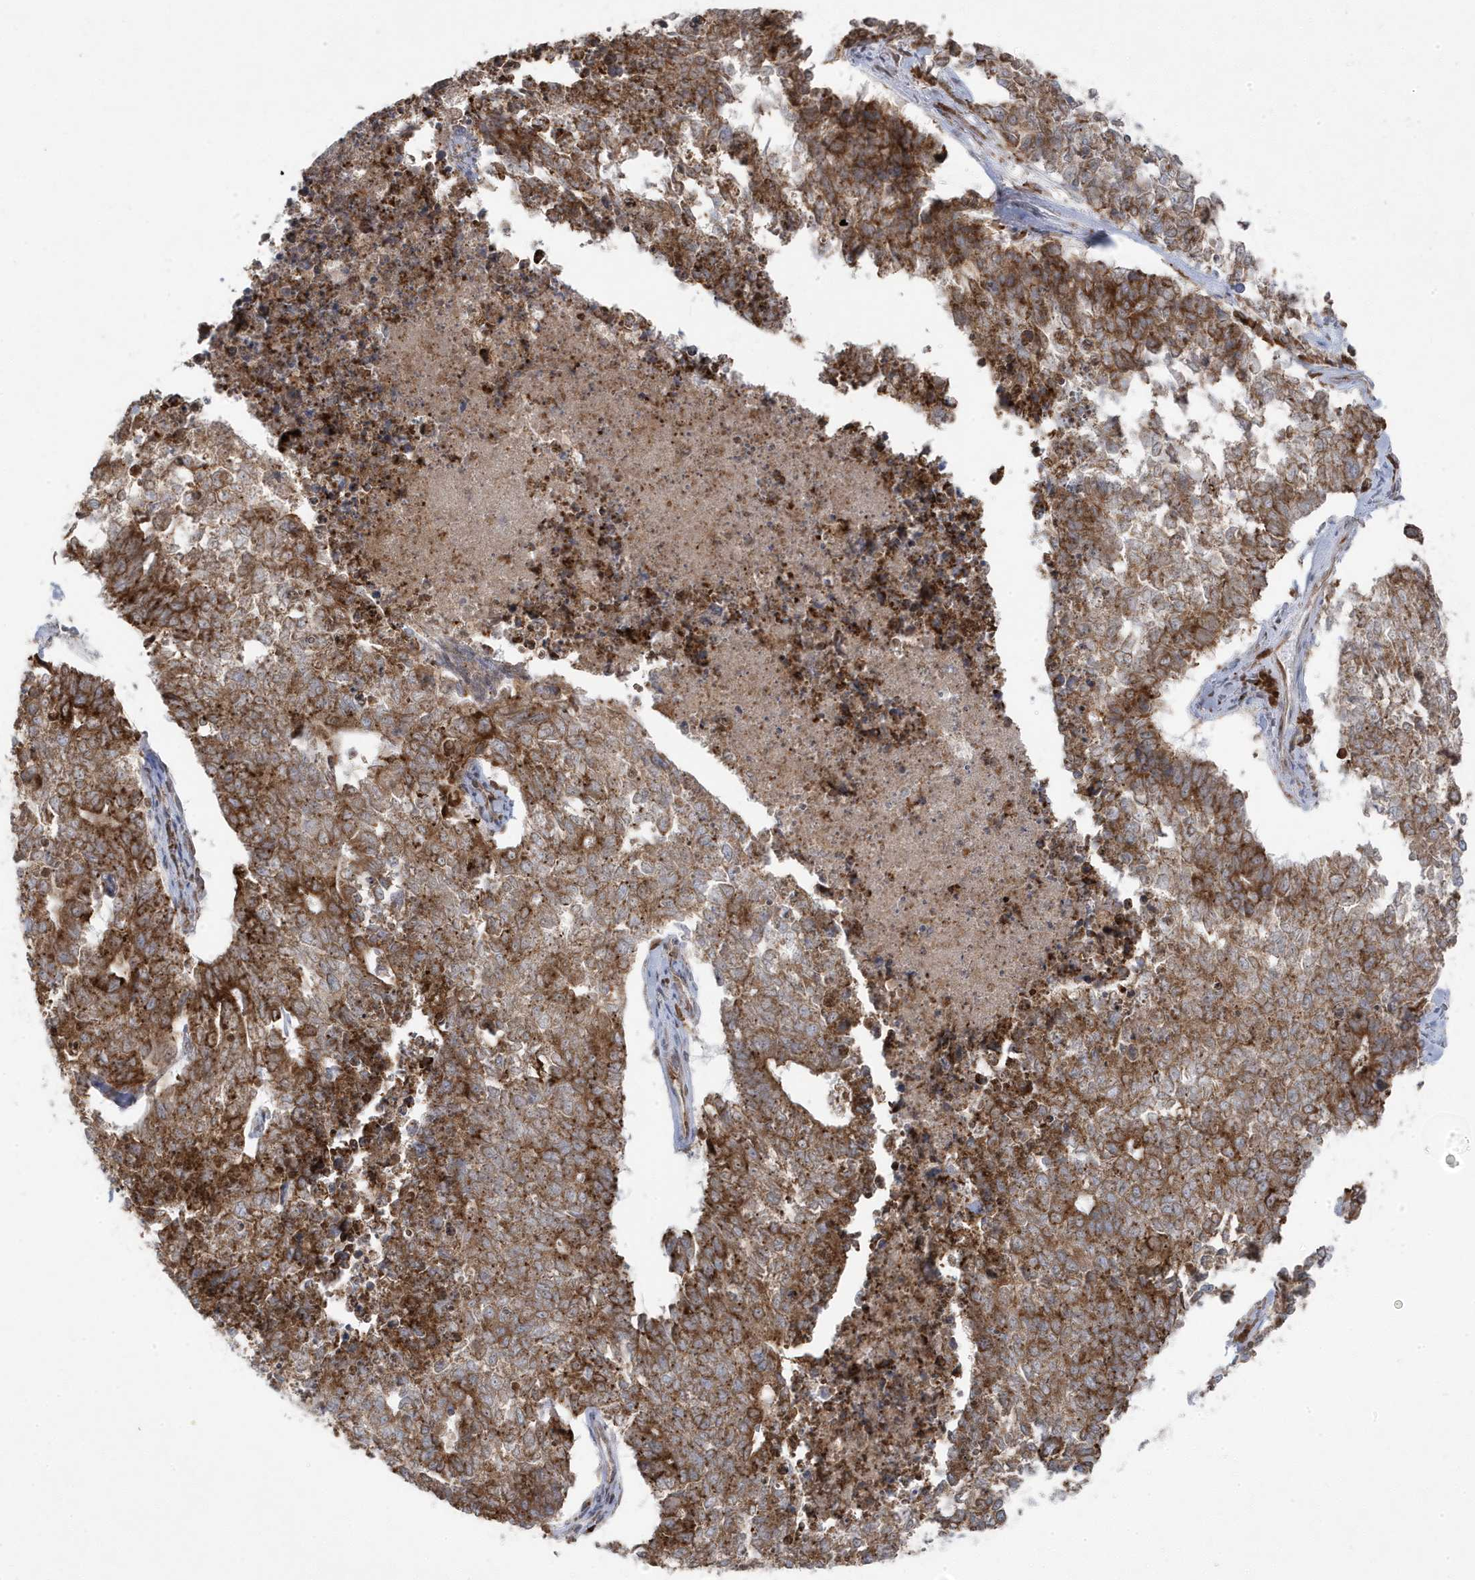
{"staining": {"intensity": "strong", "quantity": "25%-75%", "location": "cytoplasmic/membranous"}, "tissue": "cervical cancer", "cell_type": "Tumor cells", "image_type": "cancer", "snomed": [{"axis": "morphology", "description": "Squamous cell carcinoma, NOS"}, {"axis": "topography", "description": "Cervix"}], "caption": "IHC (DAB) staining of squamous cell carcinoma (cervical) demonstrates strong cytoplasmic/membranous protein expression in approximately 25%-75% of tumor cells.", "gene": "ZNF654", "patient": {"sex": "female", "age": 63}}